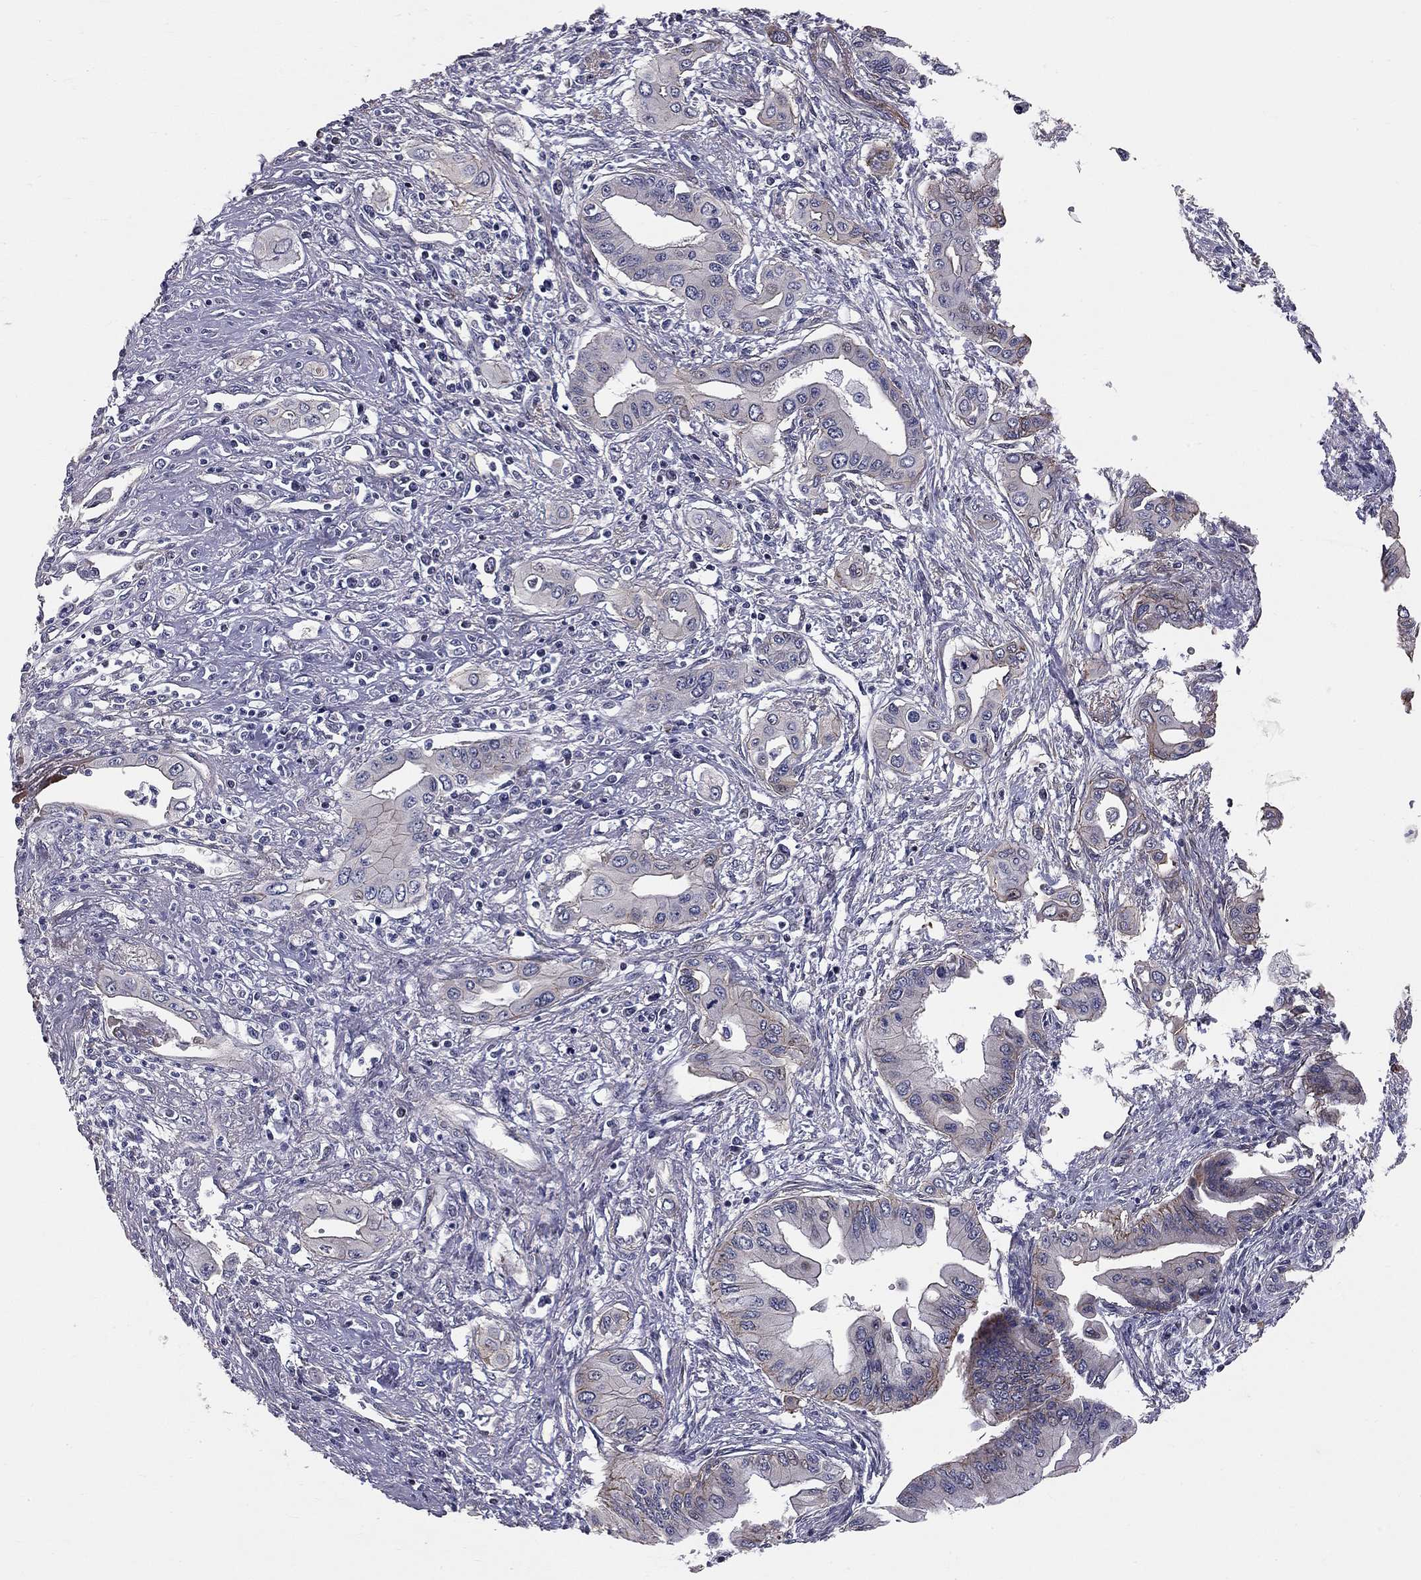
{"staining": {"intensity": "negative", "quantity": "none", "location": "none"}, "tissue": "pancreatic cancer", "cell_type": "Tumor cells", "image_type": "cancer", "snomed": [{"axis": "morphology", "description": "Adenocarcinoma, NOS"}, {"axis": "topography", "description": "Pancreas"}], "caption": "Immunohistochemistry of pancreatic adenocarcinoma reveals no positivity in tumor cells.", "gene": "GJB4", "patient": {"sex": "female", "age": 62}}